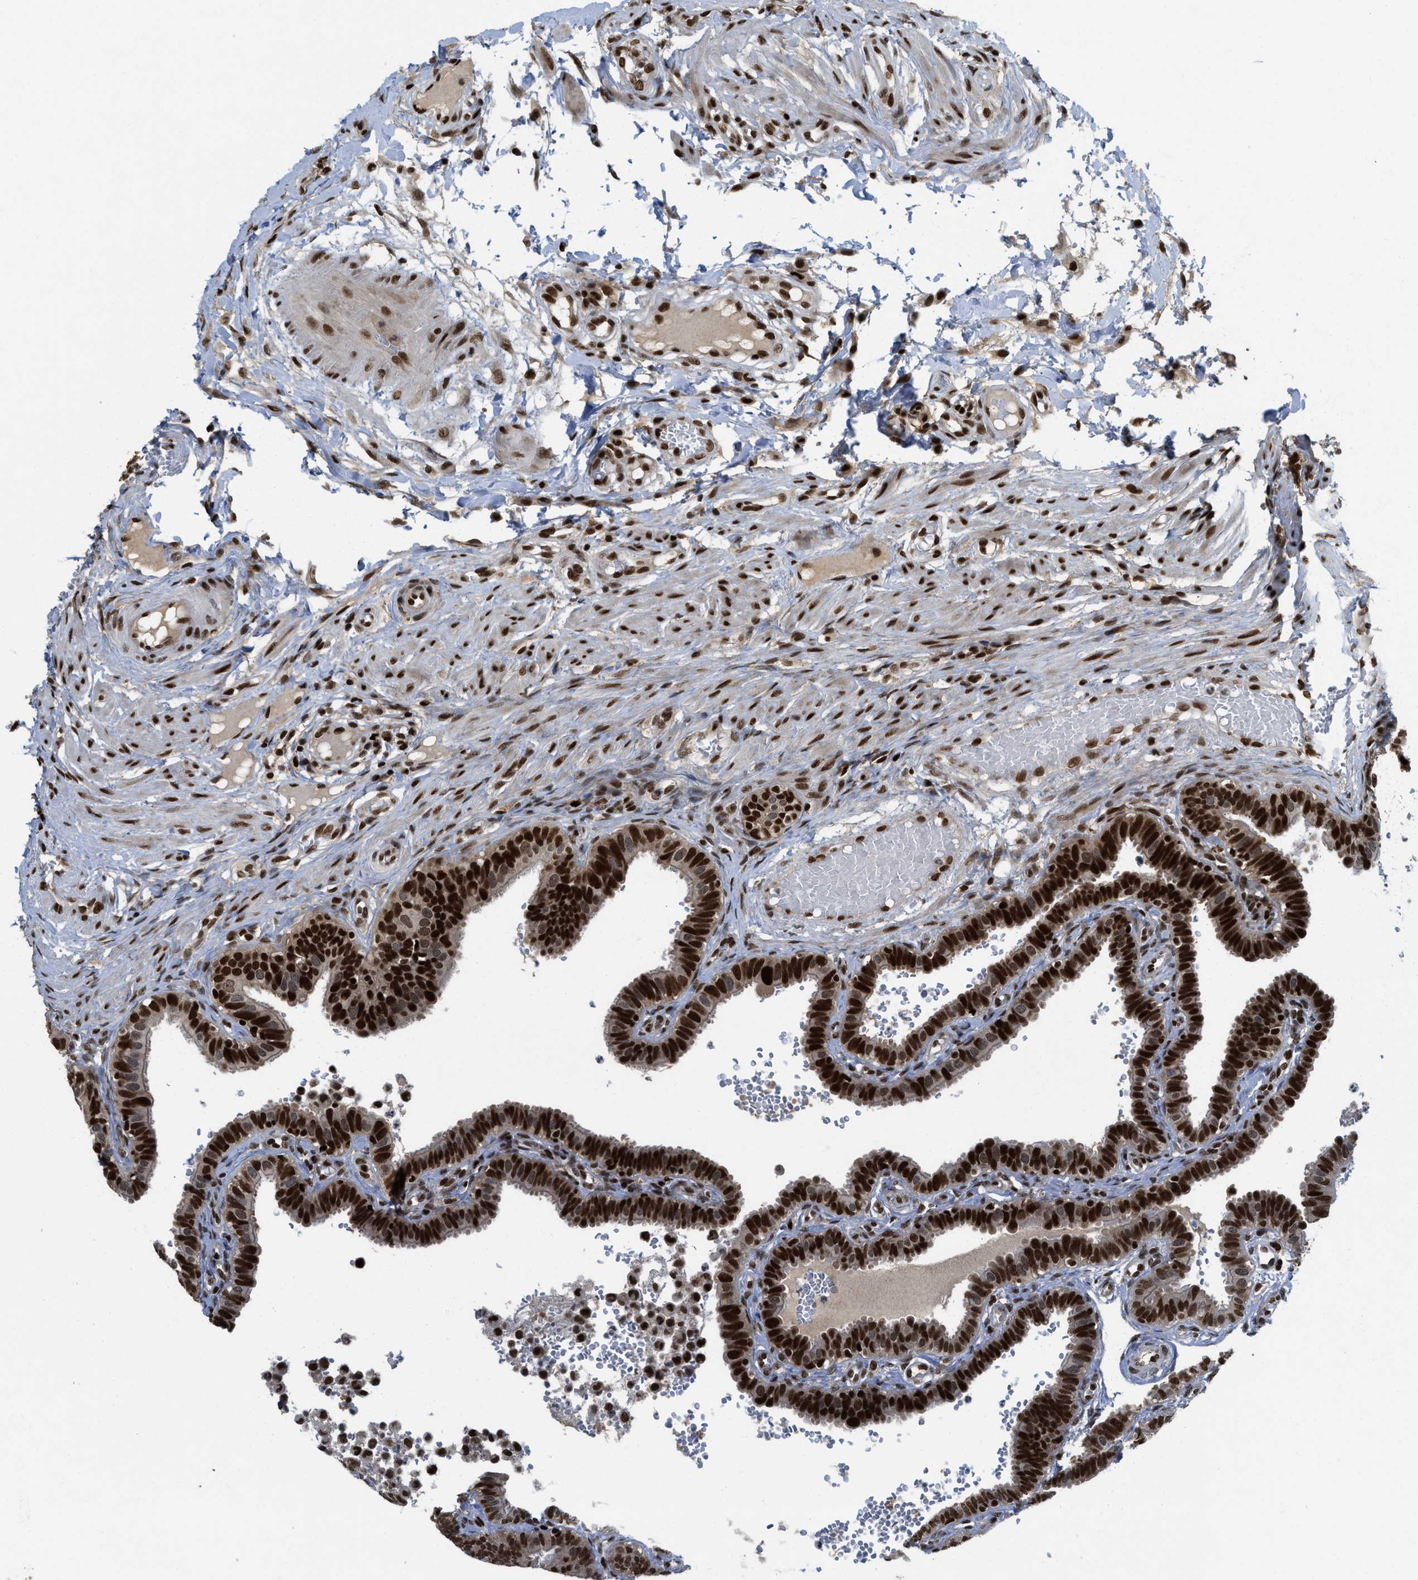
{"staining": {"intensity": "strong", "quantity": ">75%", "location": "nuclear"}, "tissue": "fallopian tube", "cell_type": "Glandular cells", "image_type": "normal", "snomed": [{"axis": "morphology", "description": "Normal tissue, NOS"}, {"axis": "topography", "description": "Fallopian tube"}, {"axis": "topography", "description": "Placenta"}], "caption": "A brown stain shows strong nuclear expression of a protein in glandular cells of unremarkable human fallopian tube. (Stains: DAB (3,3'-diaminobenzidine) in brown, nuclei in blue, Microscopy: brightfield microscopy at high magnification).", "gene": "RFX5", "patient": {"sex": "female", "age": 34}}